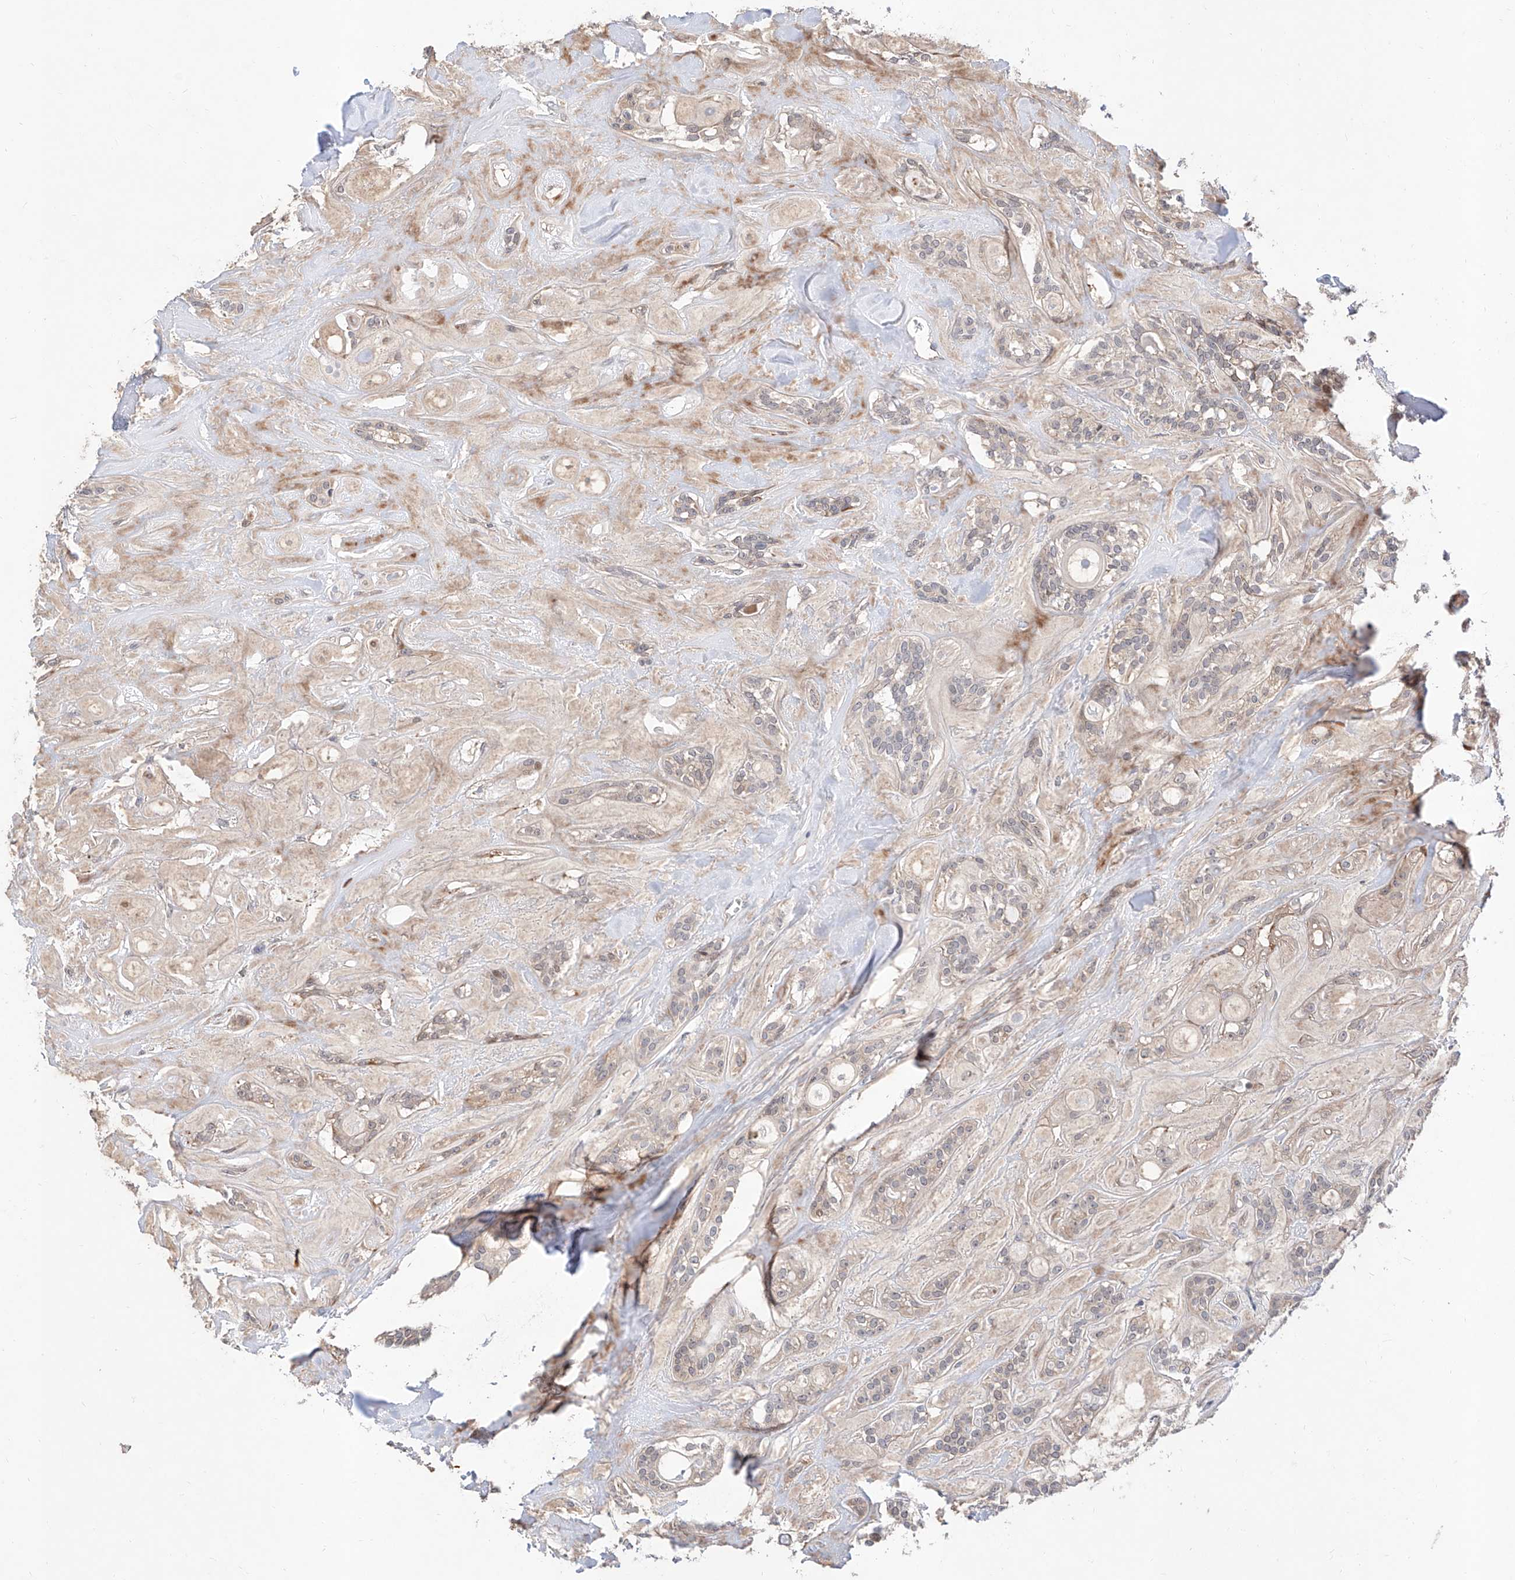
{"staining": {"intensity": "negative", "quantity": "none", "location": "none"}, "tissue": "head and neck cancer", "cell_type": "Tumor cells", "image_type": "cancer", "snomed": [{"axis": "morphology", "description": "Adenocarcinoma, NOS"}, {"axis": "topography", "description": "Head-Neck"}], "caption": "The immunohistochemistry micrograph has no significant positivity in tumor cells of head and neck cancer tissue.", "gene": "FUCA2", "patient": {"sex": "male", "age": 66}}